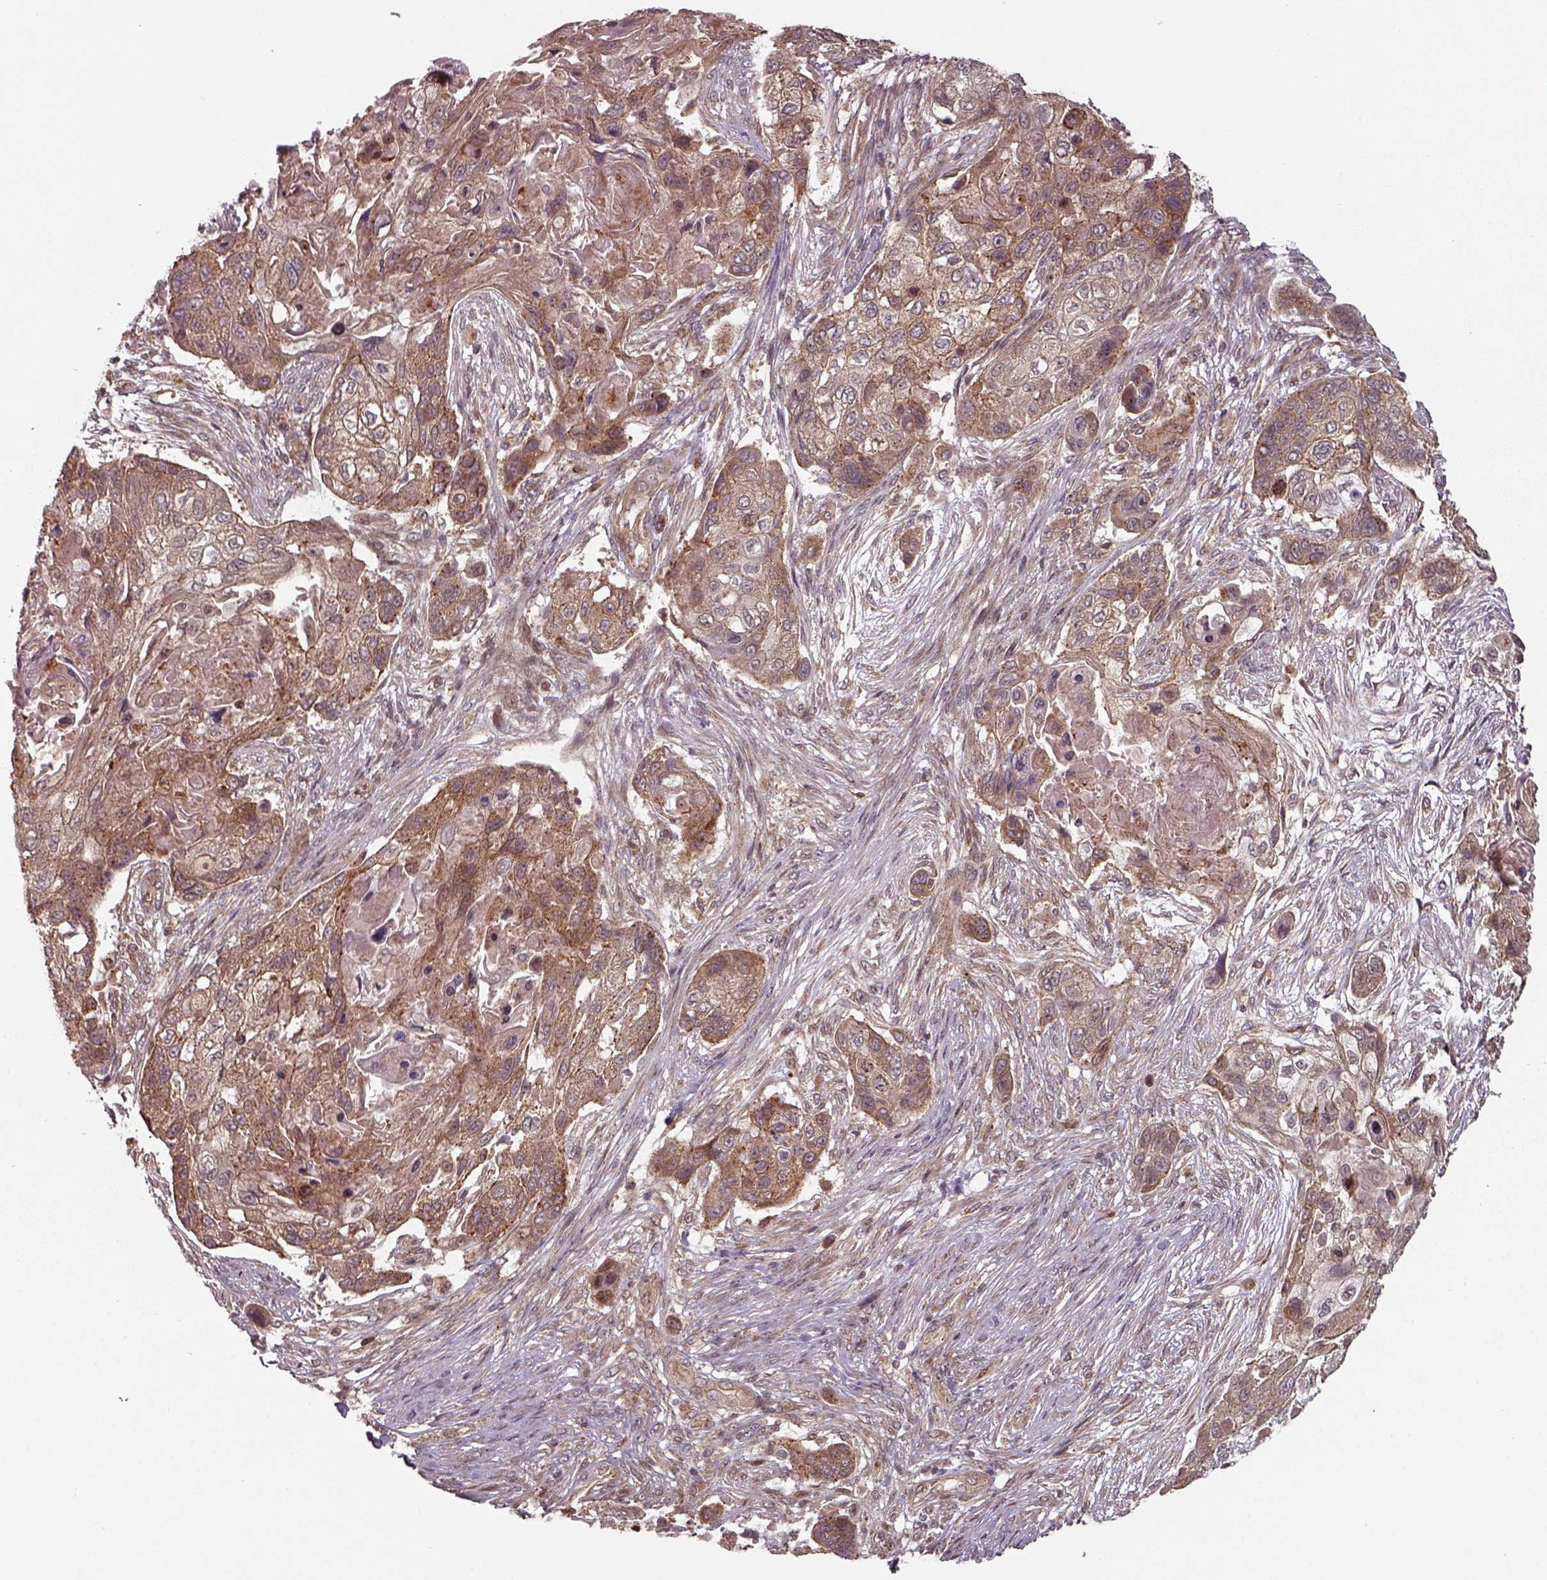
{"staining": {"intensity": "moderate", "quantity": ">75%", "location": "cytoplasmic/membranous"}, "tissue": "lung cancer", "cell_type": "Tumor cells", "image_type": "cancer", "snomed": [{"axis": "morphology", "description": "Squamous cell carcinoma, NOS"}, {"axis": "topography", "description": "Lung"}], "caption": "Immunohistochemical staining of lung cancer exhibits moderate cytoplasmic/membranous protein positivity in about >75% of tumor cells. Using DAB (brown) and hematoxylin (blue) stains, captured at high magnification using brightfield microscopy.", "gene": "CHMP3", "patient": {"sex": "male", "age": 69}}